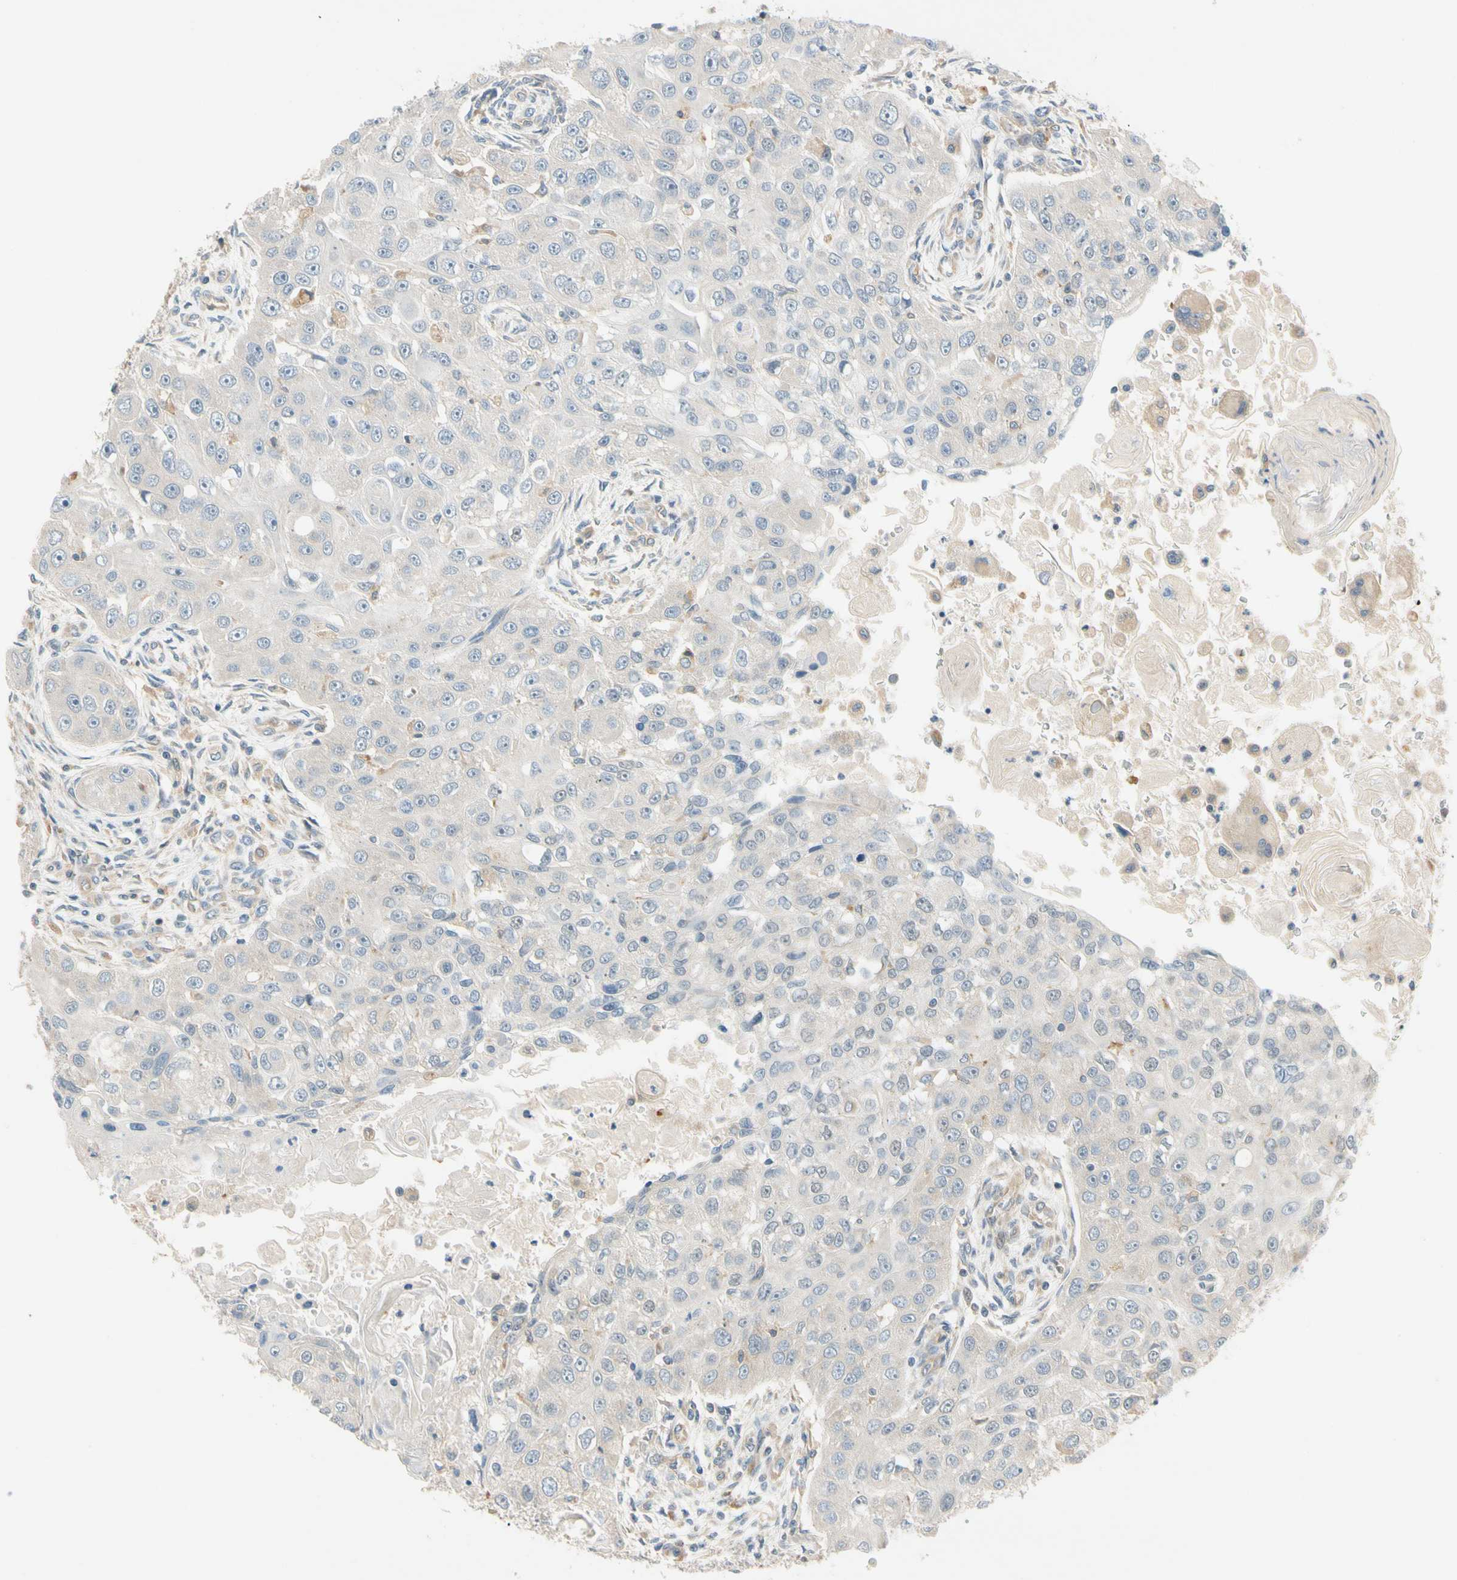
{"staining": {"intensity": "negative", "quantity": "none", "location": "none"}, "tissue": "head and neck cancer", "cell_type": "Tumor cells", "image_type": "cancer", "snomed": [{"axis": "morphology", "description": "Normal tissue, NOS"}, {"axis": "morphology", "description": "Squamous cell carcinoma, NOS"}, {"axis": "topography", "description": "Skeletal muscle"}, {"axis": "topography", "description": "Head-Neck"}], "caption": "Immunohistochemistry (IHC) image of head and neck cancer stained for a protein (brown), which demonstrates no positivity in tumor cells. (IHC, brightfield microscopy, high magnification).", "gene": "GATD1", "patient": {"sex": "male", "age": 51}}